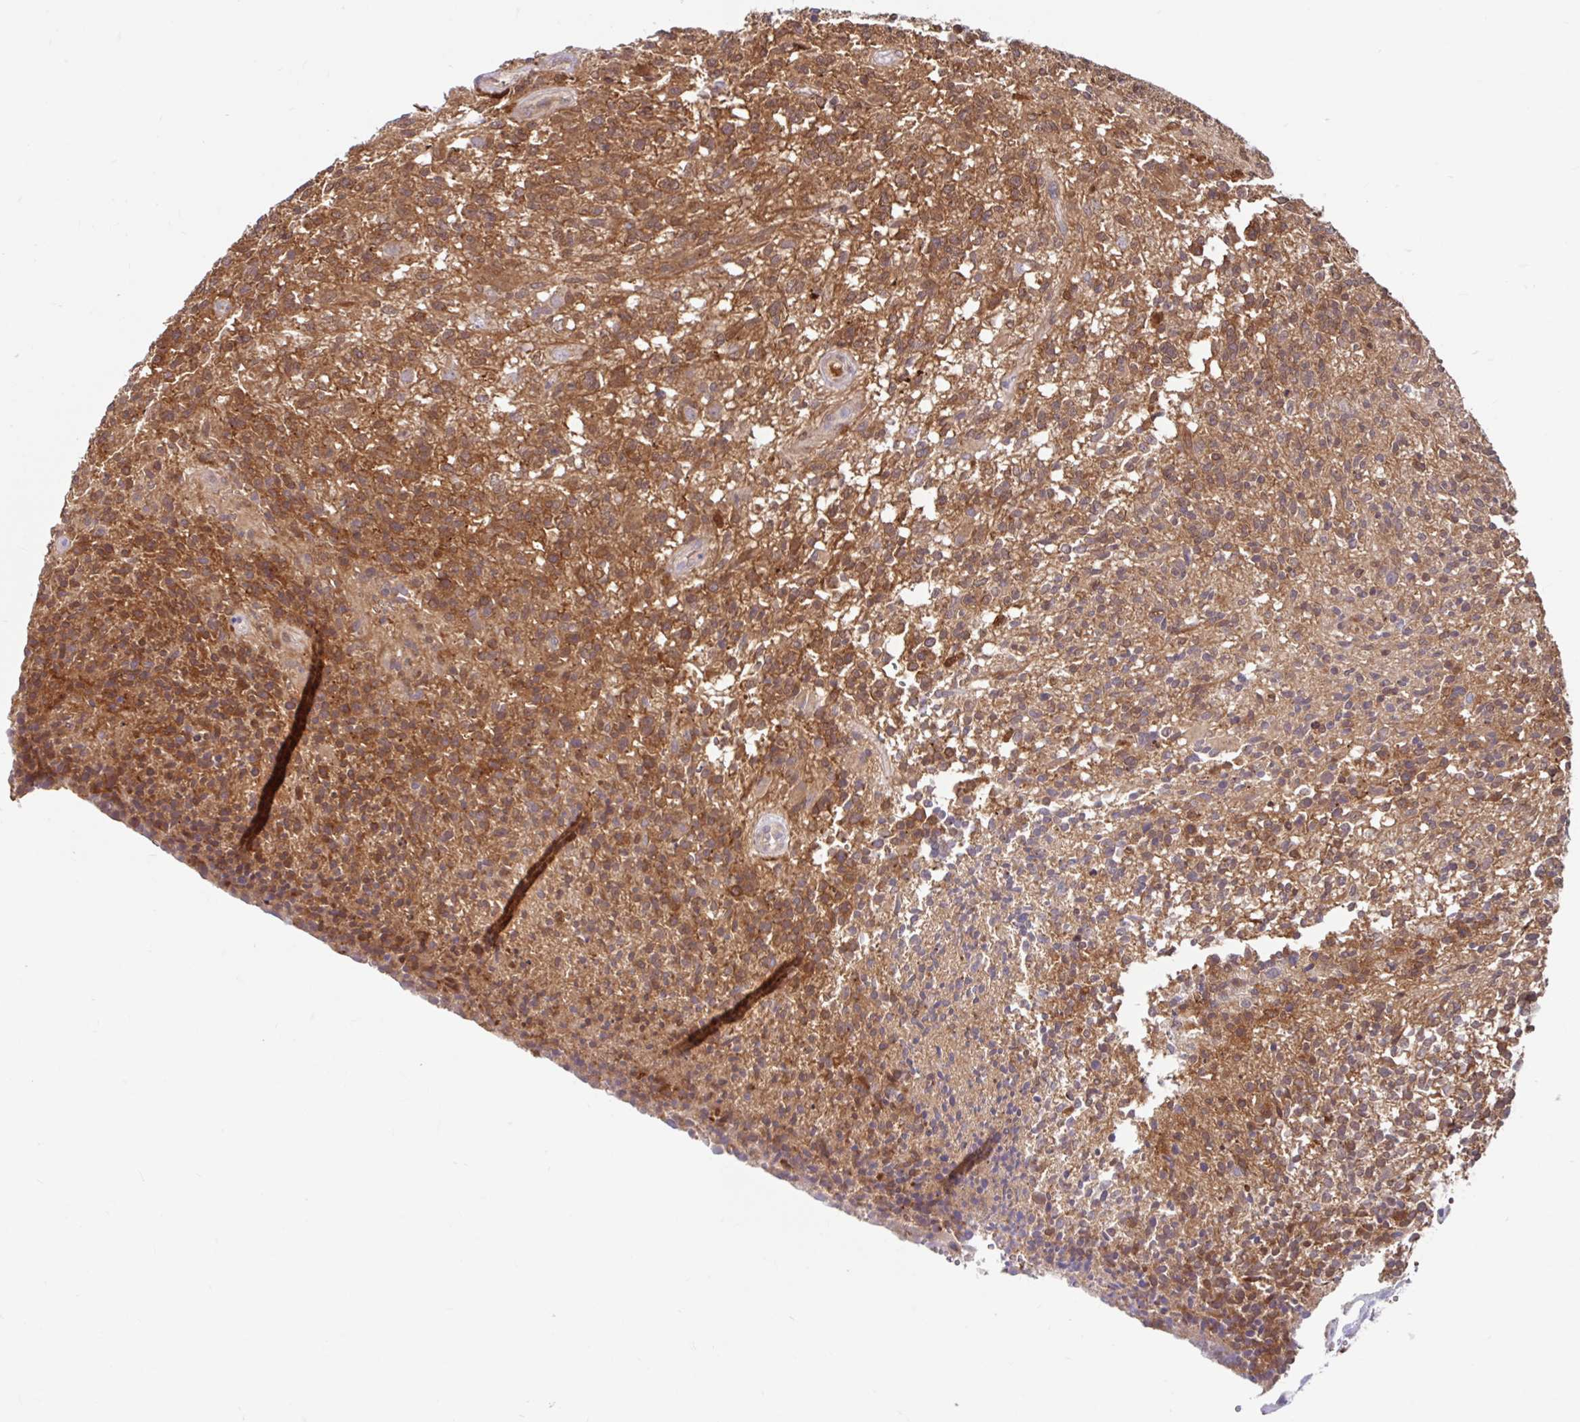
{"staining": {"intensity": "moderate", "quantity": ">75%", "location": "cytoplasmic/membranous,nuclear"}, "tissue": "glioma", "cell_type": "Tumor cells", "image_type": "cancer", "snomed": [{"axis": "morphology", "description": "Glioma, malignant, High grade"}, {"axis": "topography", "description": "Brain"}], "caption": "This is a photomicrograph of IHC staining of high-grade glioma (malignant), which shows moderate staining in the cytoplasmic/membranous and nuclear of tumor cells.", "gene": "BLVRA", "patient": {"sex": "male", "age": 56}}